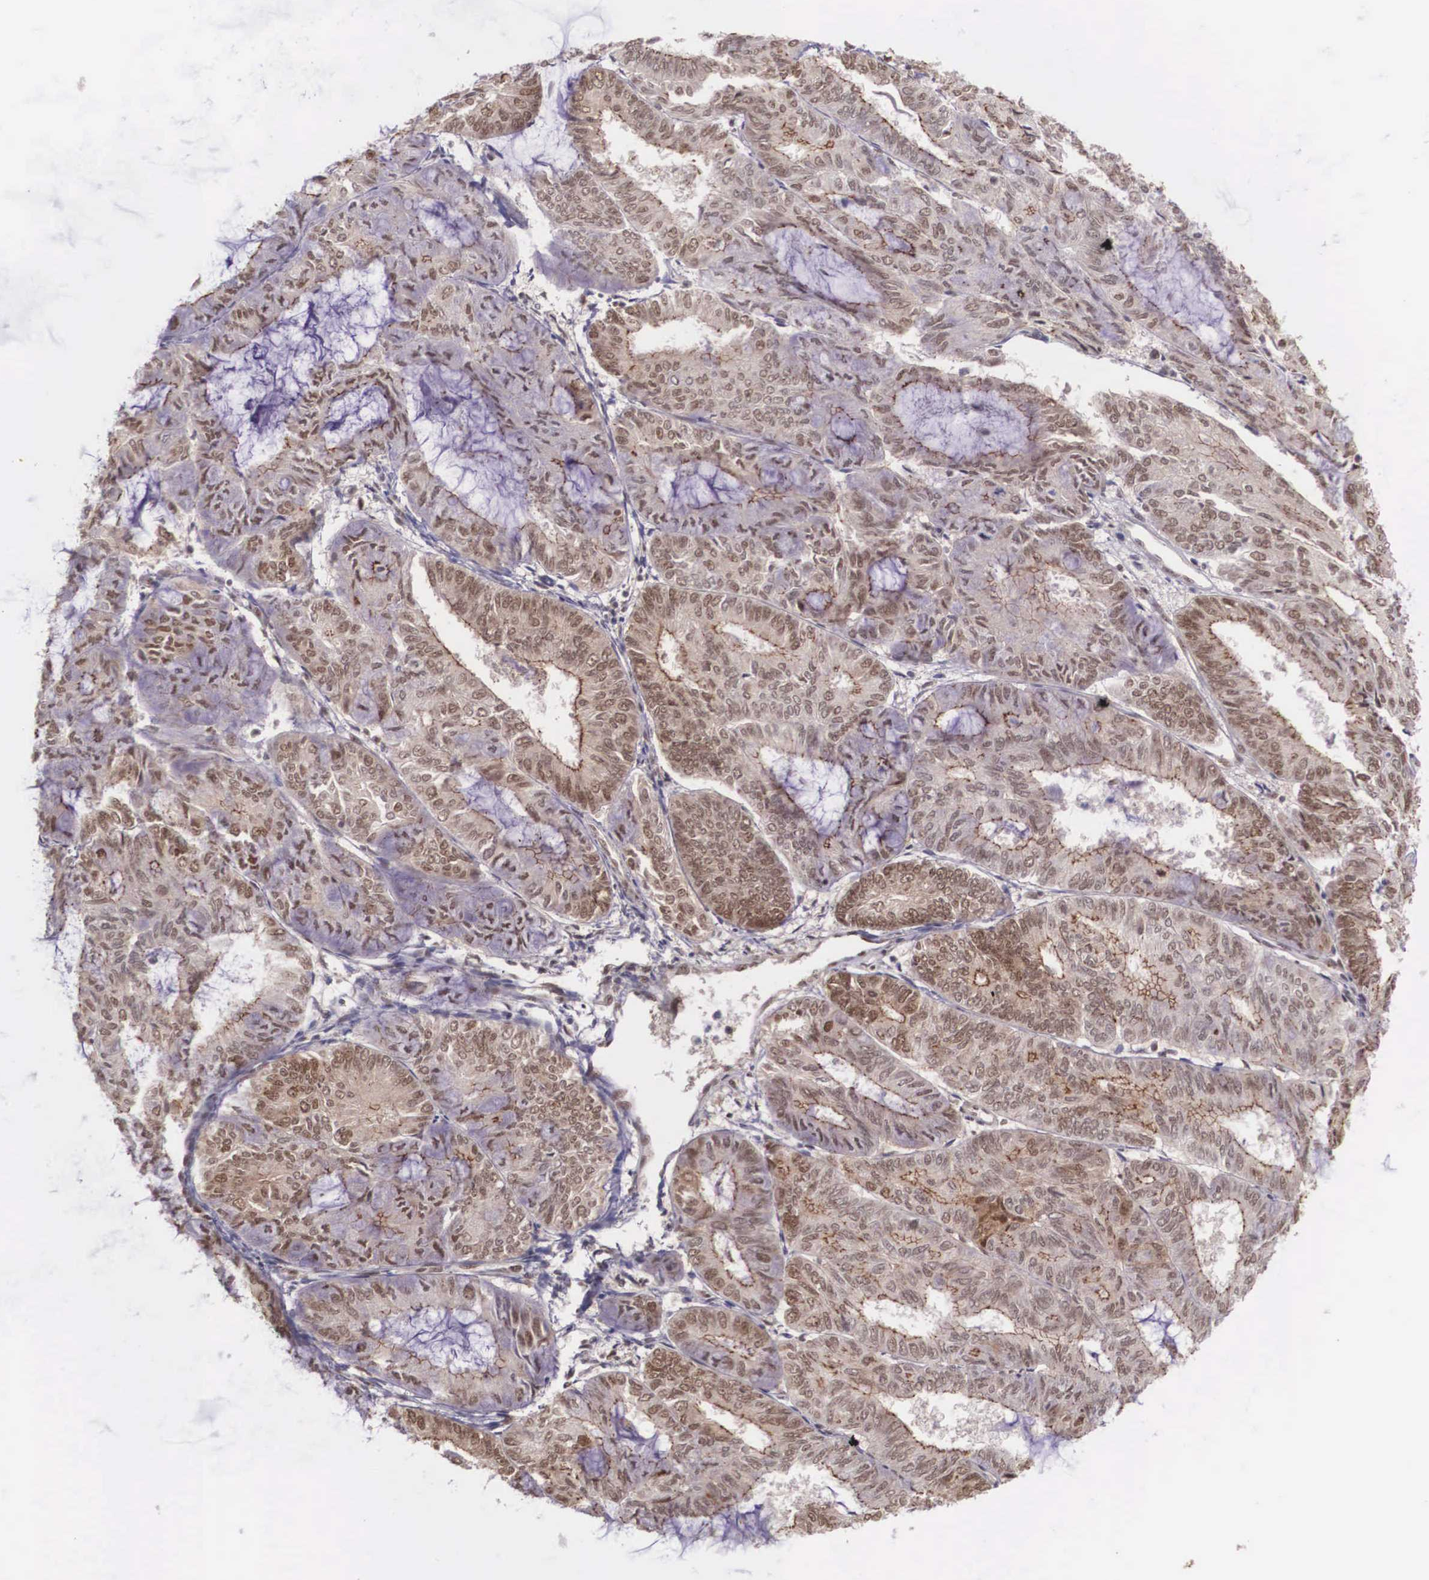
{"staining": {"intensity": "moderate", "quantity": ">75%", "location": "cytoplasmic/membranous,nuclear"}, "tissue": "endometrial cancer", "cell_type": "Tumor cells", "image_type": "cancer", "snomed": [{"axis": "morphology", "description": "Adenocarcinoma, NOS"}, {"axis": "topography", "description": "Endometrium"}], "caption": "Immunohistochemical staining of human adenocarcinoma (endometrial) reveals moderate cytoplasmic/membranous and nuclear protein staining in about >75% of tumor cells.", "gene": "POLR2F", "patient": {"sex": "female", "age": 59}}